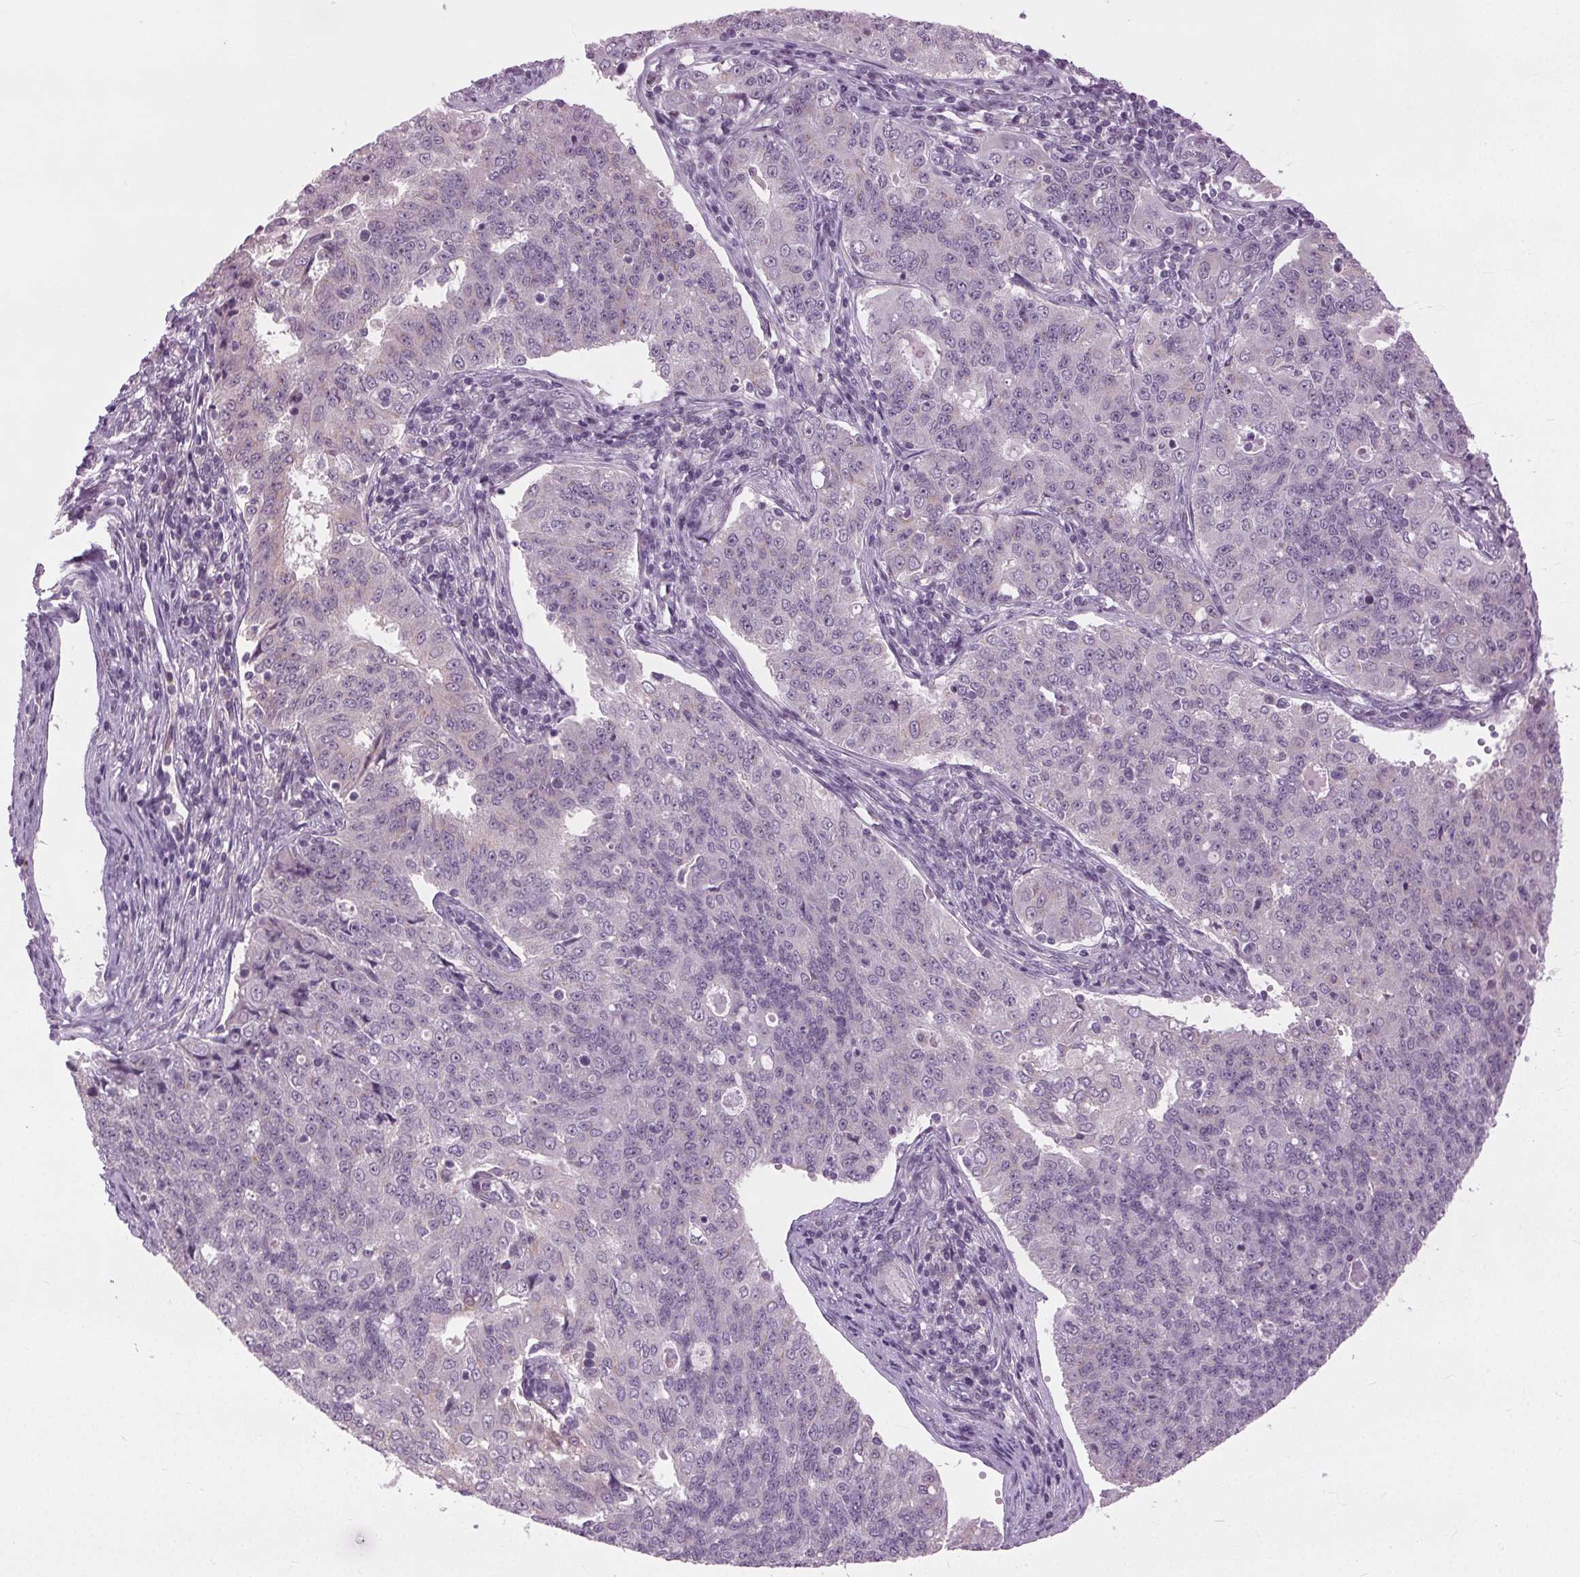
{"staining": {"intensity": "negative", "quantity": "none", "location": "none"}, "tissue": "endometrial cancer", "cell_type": "Tumor cells", "image_type": "cancer", "snomed": [{"axis": "morphology", "description": "Adenocarcinoma, NOS"}, {"axis": "topography", "description": "Endometrium"}], "caption": "IHC photomicrograph of neoplastic tissue: human adenocarcinoma (endometrial) stained with DAB (3,3'-diaminobenzidine) reveals no significant protein expression in tumor cells.", "gene": "BSDC1", "patient": {"sex": "female", "age": 43}}